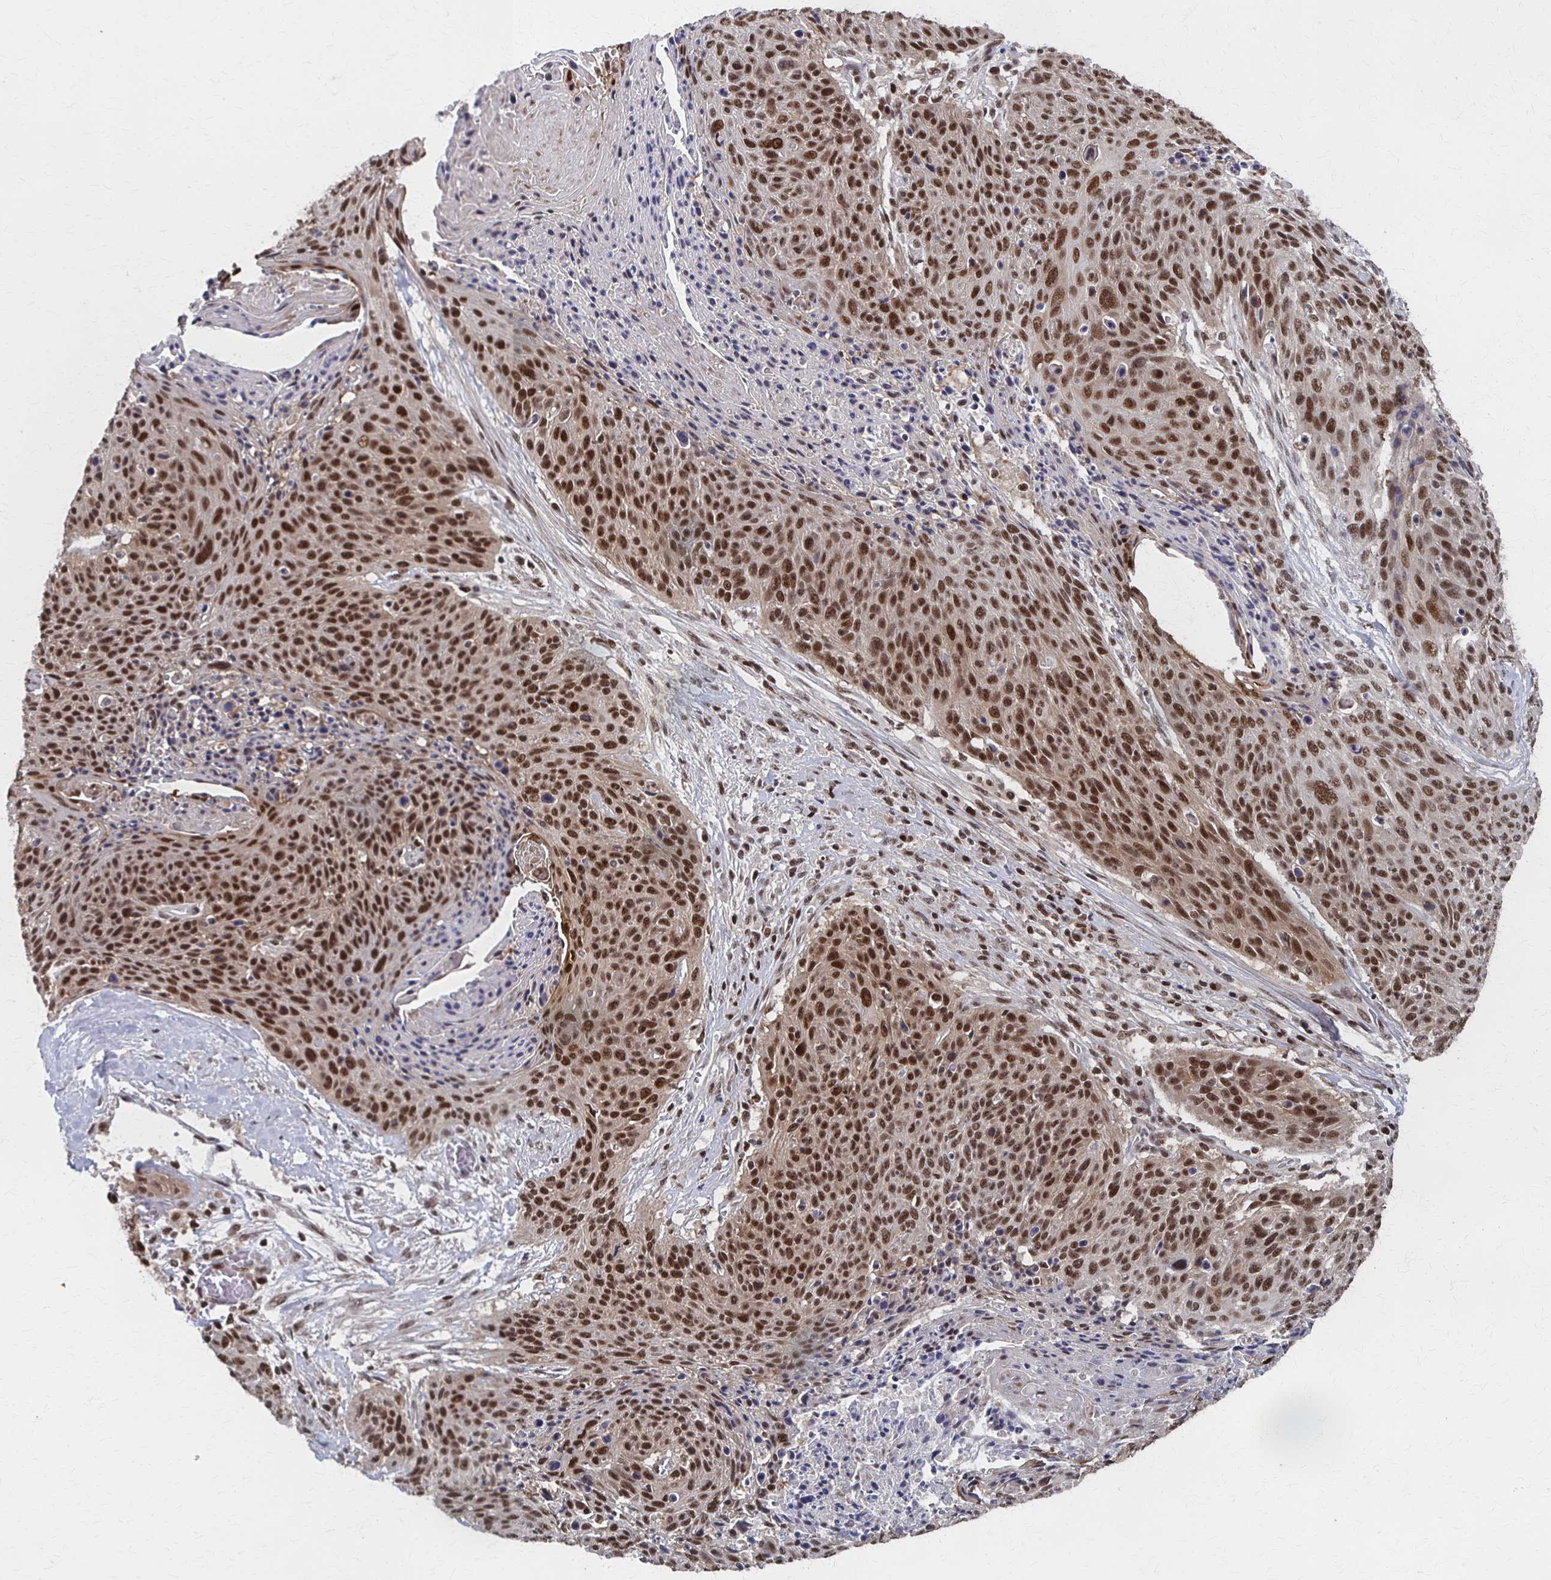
{"staining": {"intensity": "strong", "quantity": ">75%", "location": "nuclear"}, "tissue": "cervical cancer", "cell_type": "Tumor cells", "image_type": "cancer", "snomed": [{"axis": "morphology", "description": "Squamous cell carcinoma, NOS"}, {"axis": "topography", "description": "Cervix"}], "caption": "Cervical cancer tissue reveals strong nuclear positivity in about >75% of tumor cells", "gene": "GTF2B", "patient": {"sex": "female", "age": 45}}